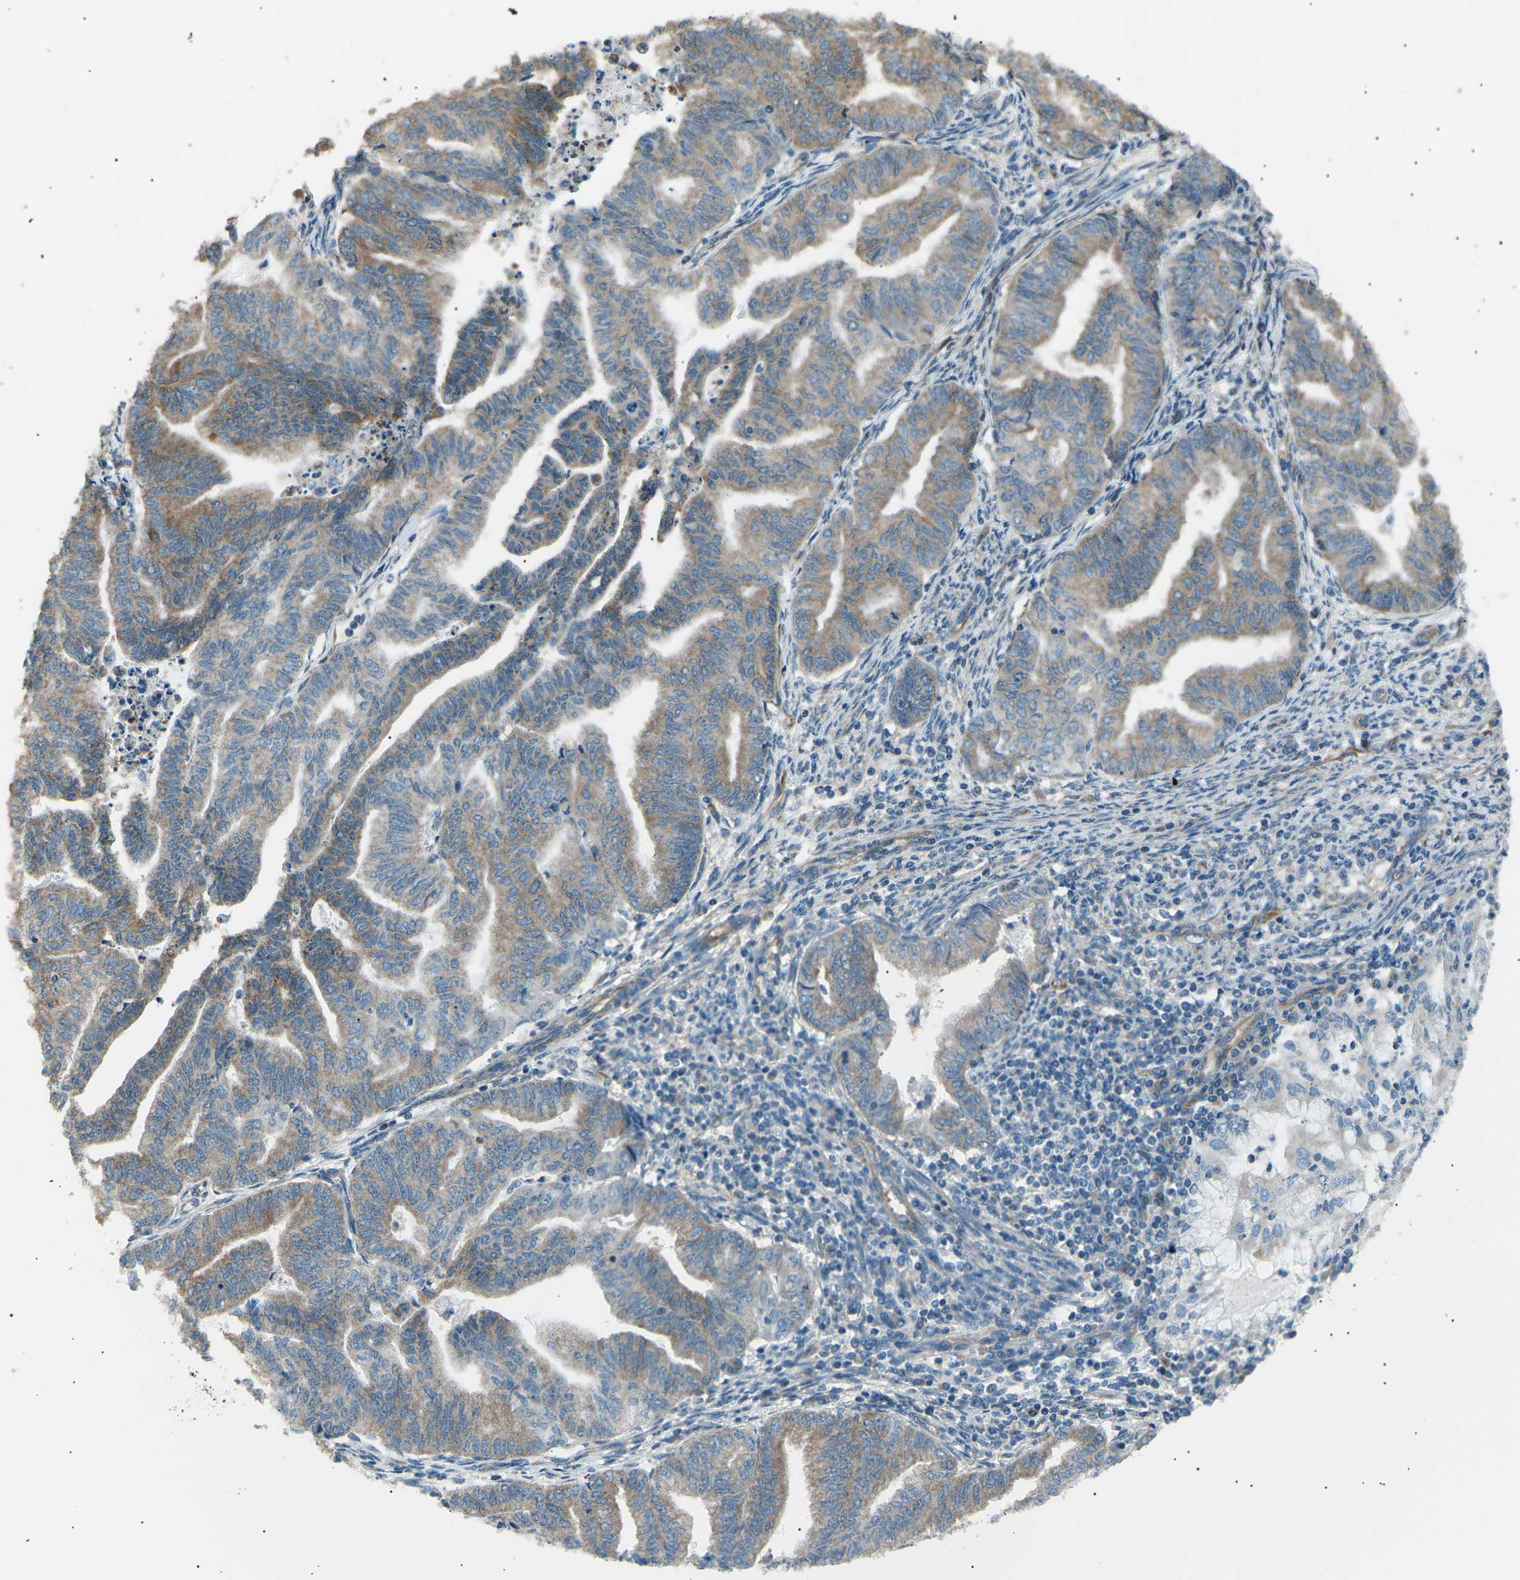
{"staining": {"intensity": "weak", "quantity": ">75%", "location": "cytoplasmic/membranous"}, "tissue": "endometrial cancer", "cell_type": "Tumor cells", "image_type": "cancer", "snomed": [{"axis": "morphology", "description": "Adenocarcinoma, NOS"}, {"axis": "topography", "description": "Endometrium"}], "caption": "Immunohistochemistry of endometrial adenocarcinoma shows low levels of weak cytoplasmic/membranous expression in about >75% of tumor cells.", "gene": "SLK", "patient": {"sex": "female", "age": 79}}